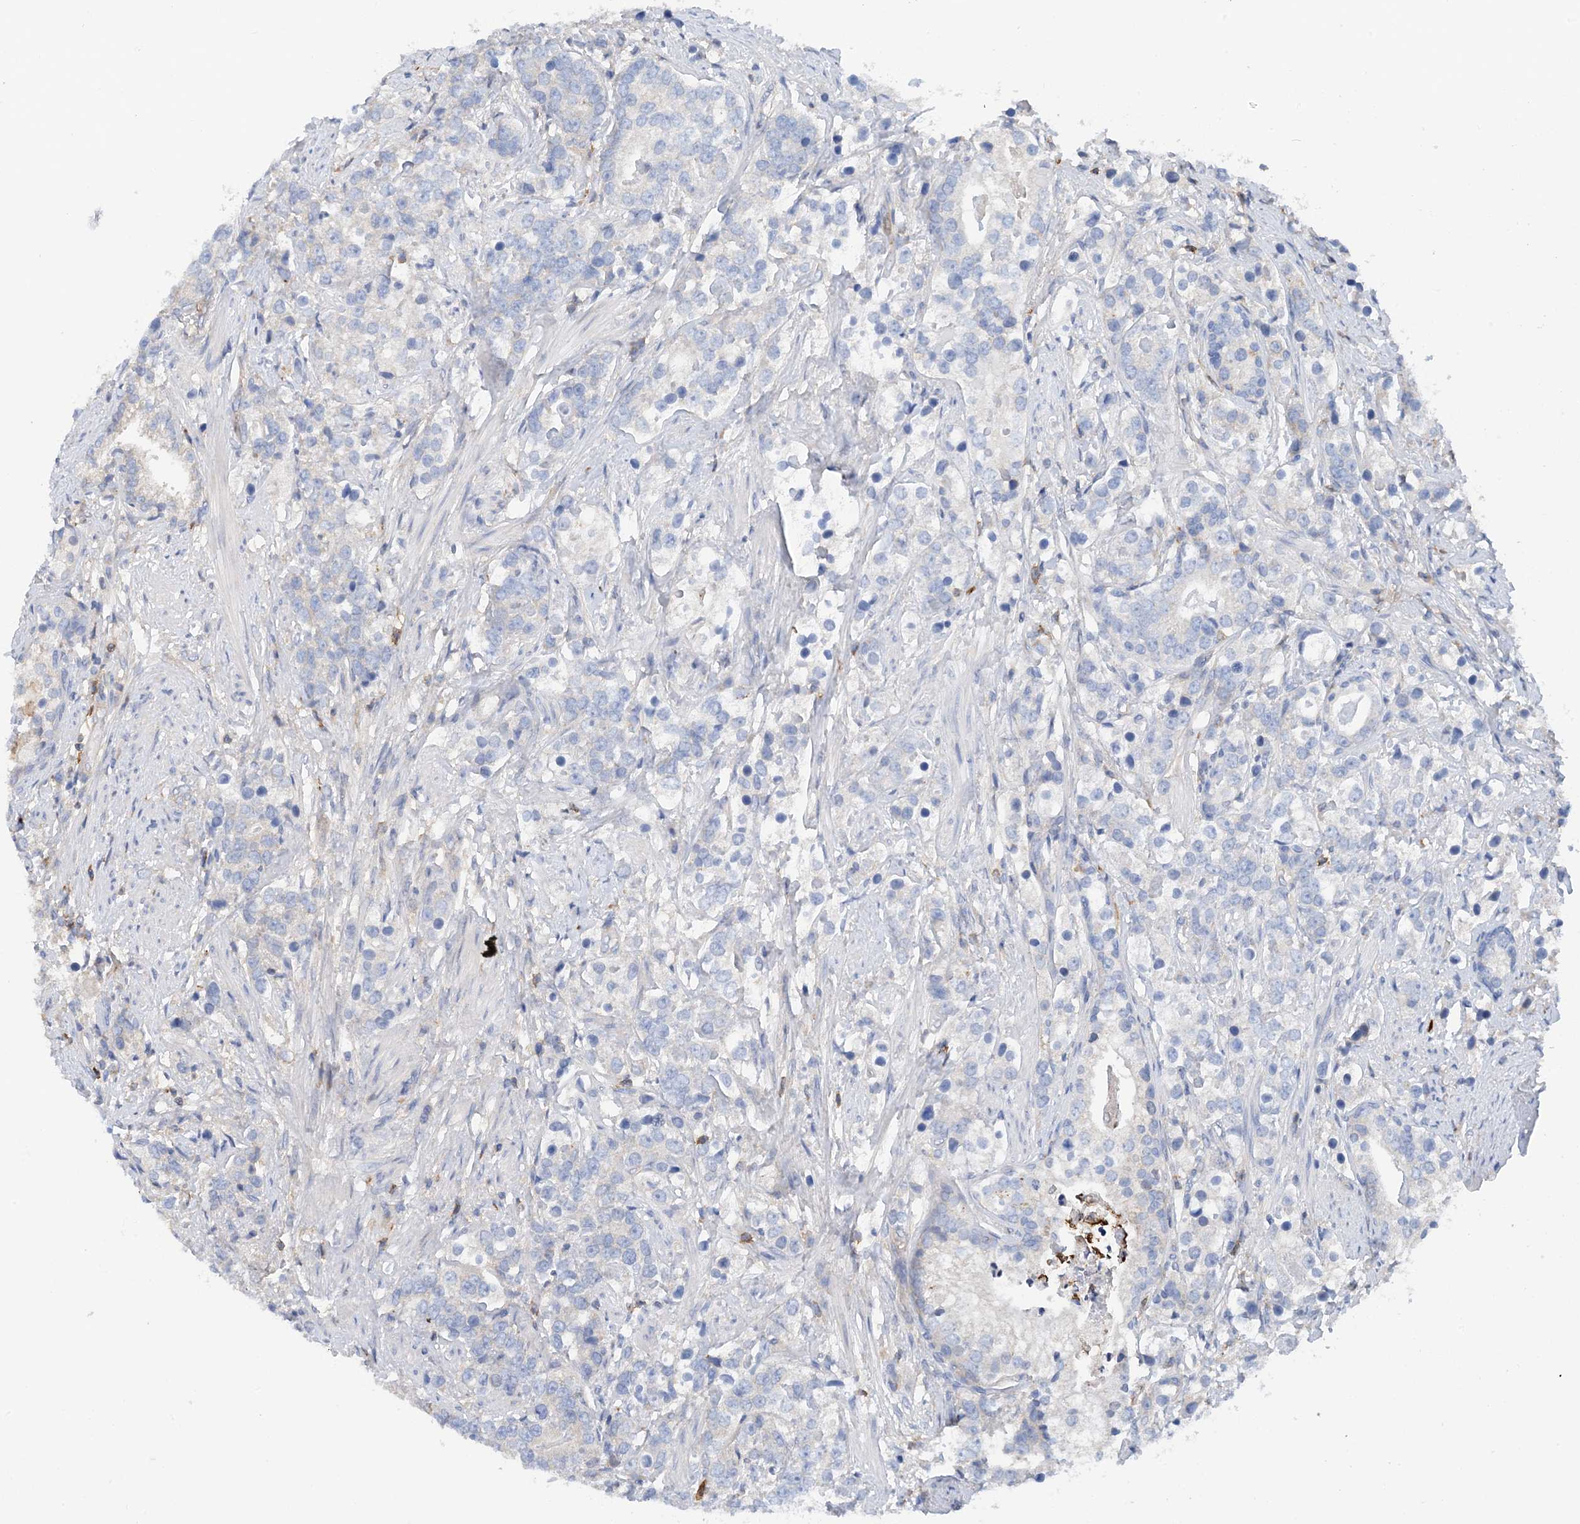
{"staining": {"intensity": "negative", "quantity": "none", "location": "none"}, "tissue": "prostate cancer", "cell_type": "Tumor cells", "image_type": "cancer", "snomed": [{"axis": "morphology", "description": "Adenocarcinoma, High grade"}, {"axis": "topography", "description": "Prostate"}], "caption": "An immunohistochemistry (IHC) image of high-grade adenocarcinoma (prostate) is shown. There is no staining in tumor cells of high-grade adenocarcinoma (prostate).", "gene": "PHACTR2", "patient": {"sex": "male", "age": 69}}